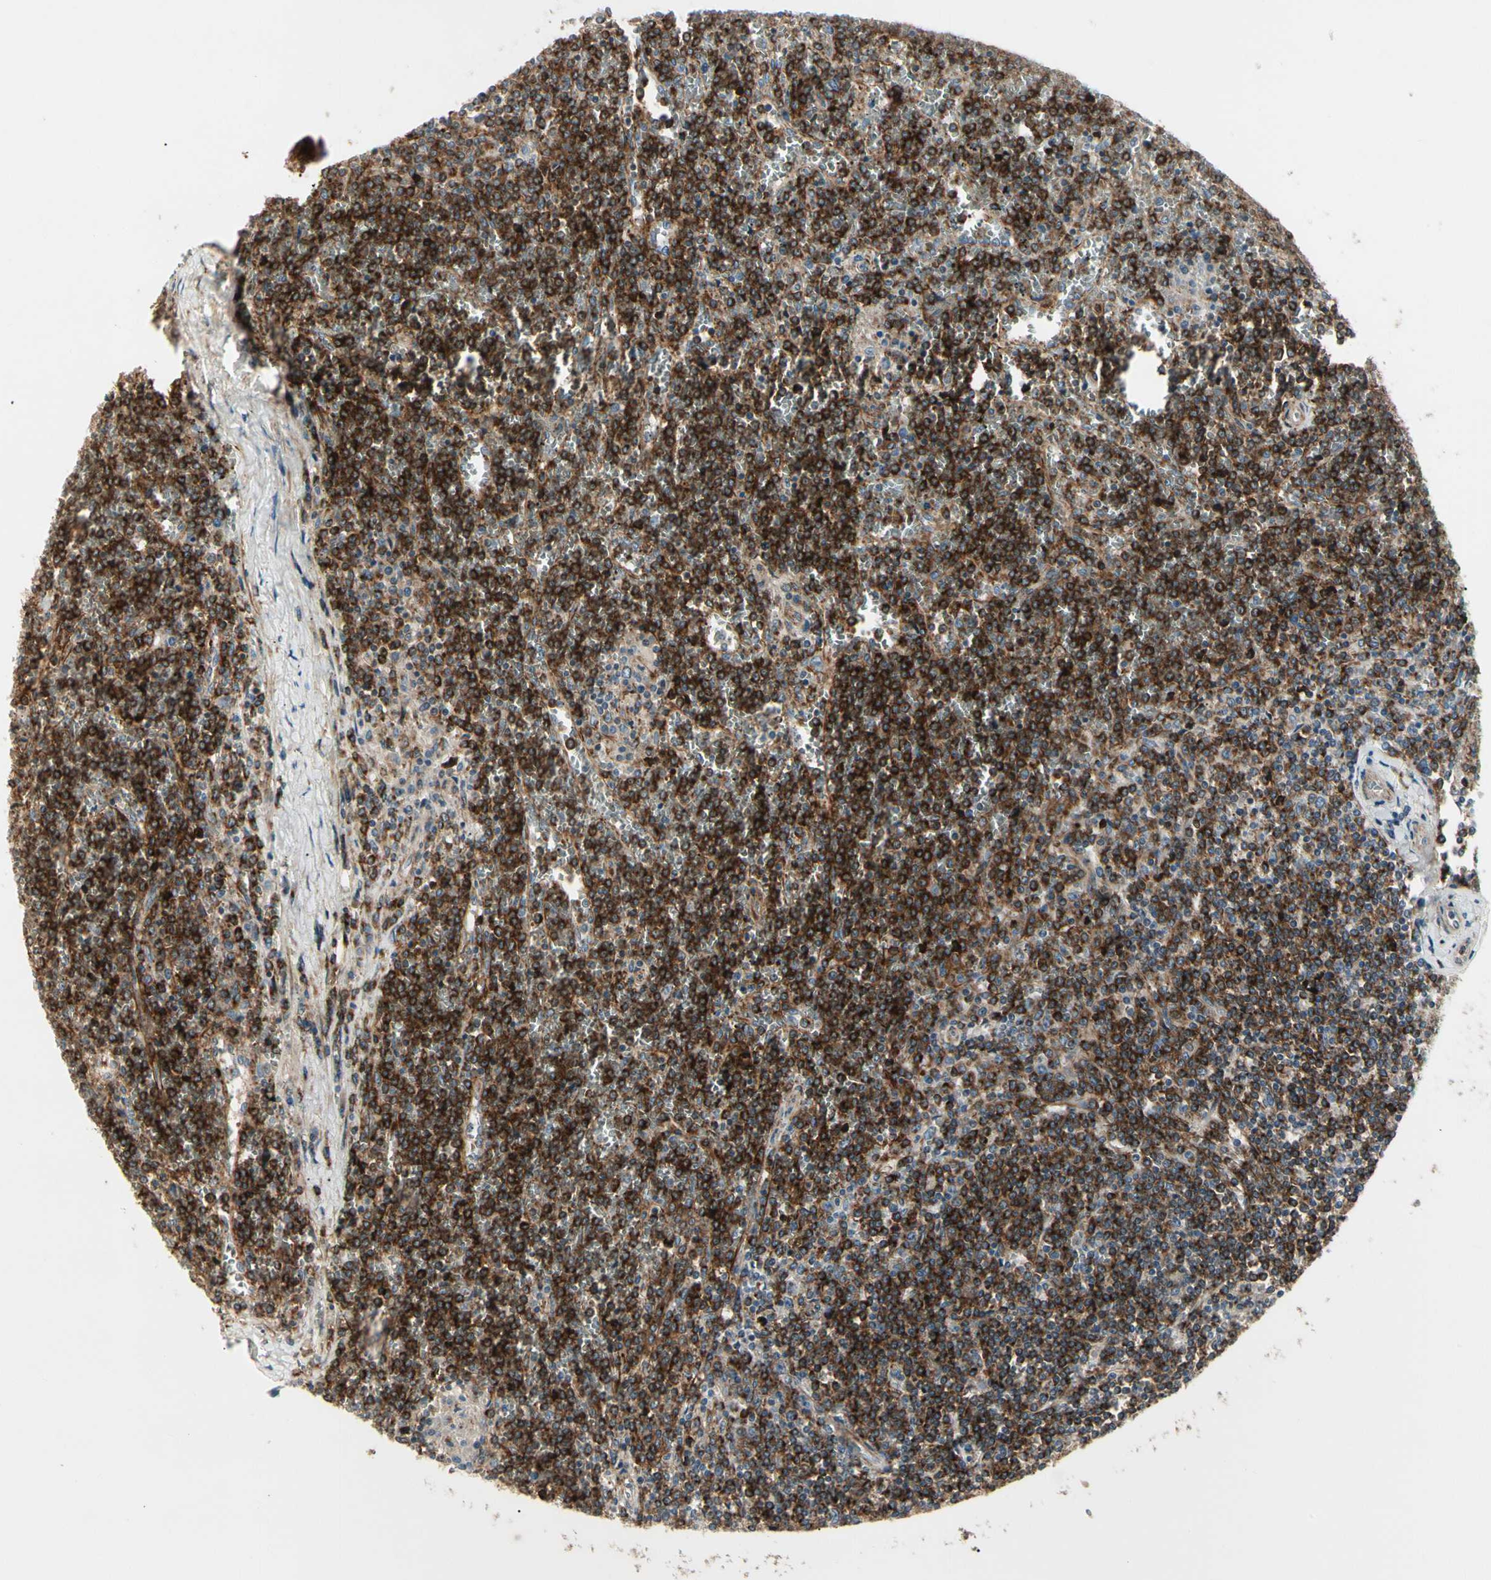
{"staining": {"intensity": "strong", "quantity": ">75%", "location": "cytoplasmic/membranous"}, "tissue": "lymphoma", "cell_type": "Tumor cells", "image_type": "cancer", "snomed": [{"axis": "morphology", "description": "Malignant lymphoma, non-Hodgkin's type, Low grade"}, {"axis": "topography", "description": "Spleen"}], "caption": "Malignant lymphoma, non-Hodgkin's type (low-grade) stained with a protein marker demonstrates strong staining in tumor cells.", "gene": "ABCA3", "patient": {"sex": "female", "age": 19}}